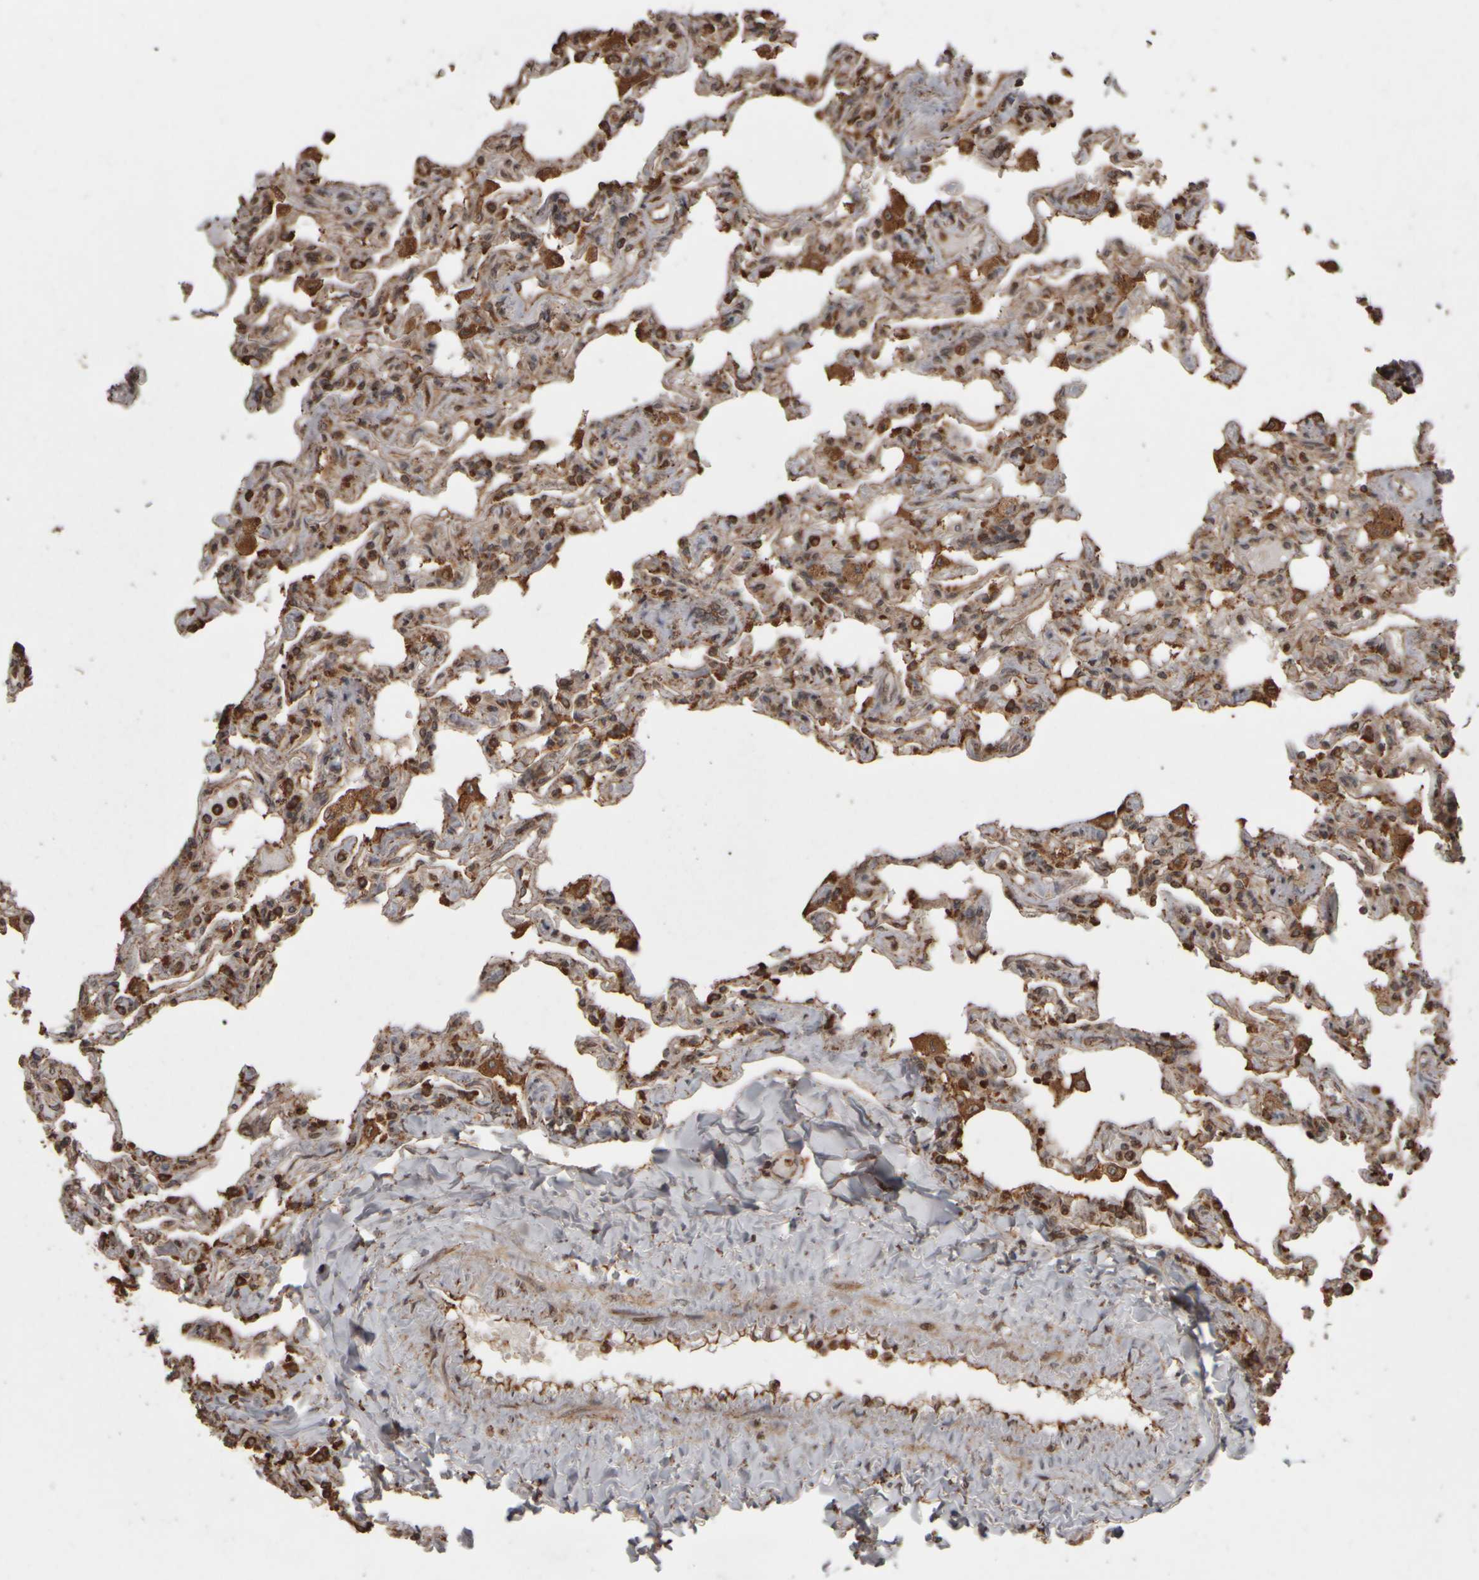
{"staining": {"intensity": "strong", "quantity": ">75%", "location": "cytoplasmic/membranous"}, "tissue": "lung", "cell_type": "Alveolar cells", "image_type": "normal", "snomed": [{"axis": "morphology", "description": "Normal tissue, NOS"}, {"axis": "topography", "description": "Lung"}], "caption": "A high amount of strong cytoplasmic/membranous staining is present in about >75% of alveolar cells in unremarkable lung. (DAB (3,3'-diaminobenzidine) IHC with brightfield microscopy, high magnification).", "gene": "AGBL3", "patient": {"sex": "male", "age": 21}}